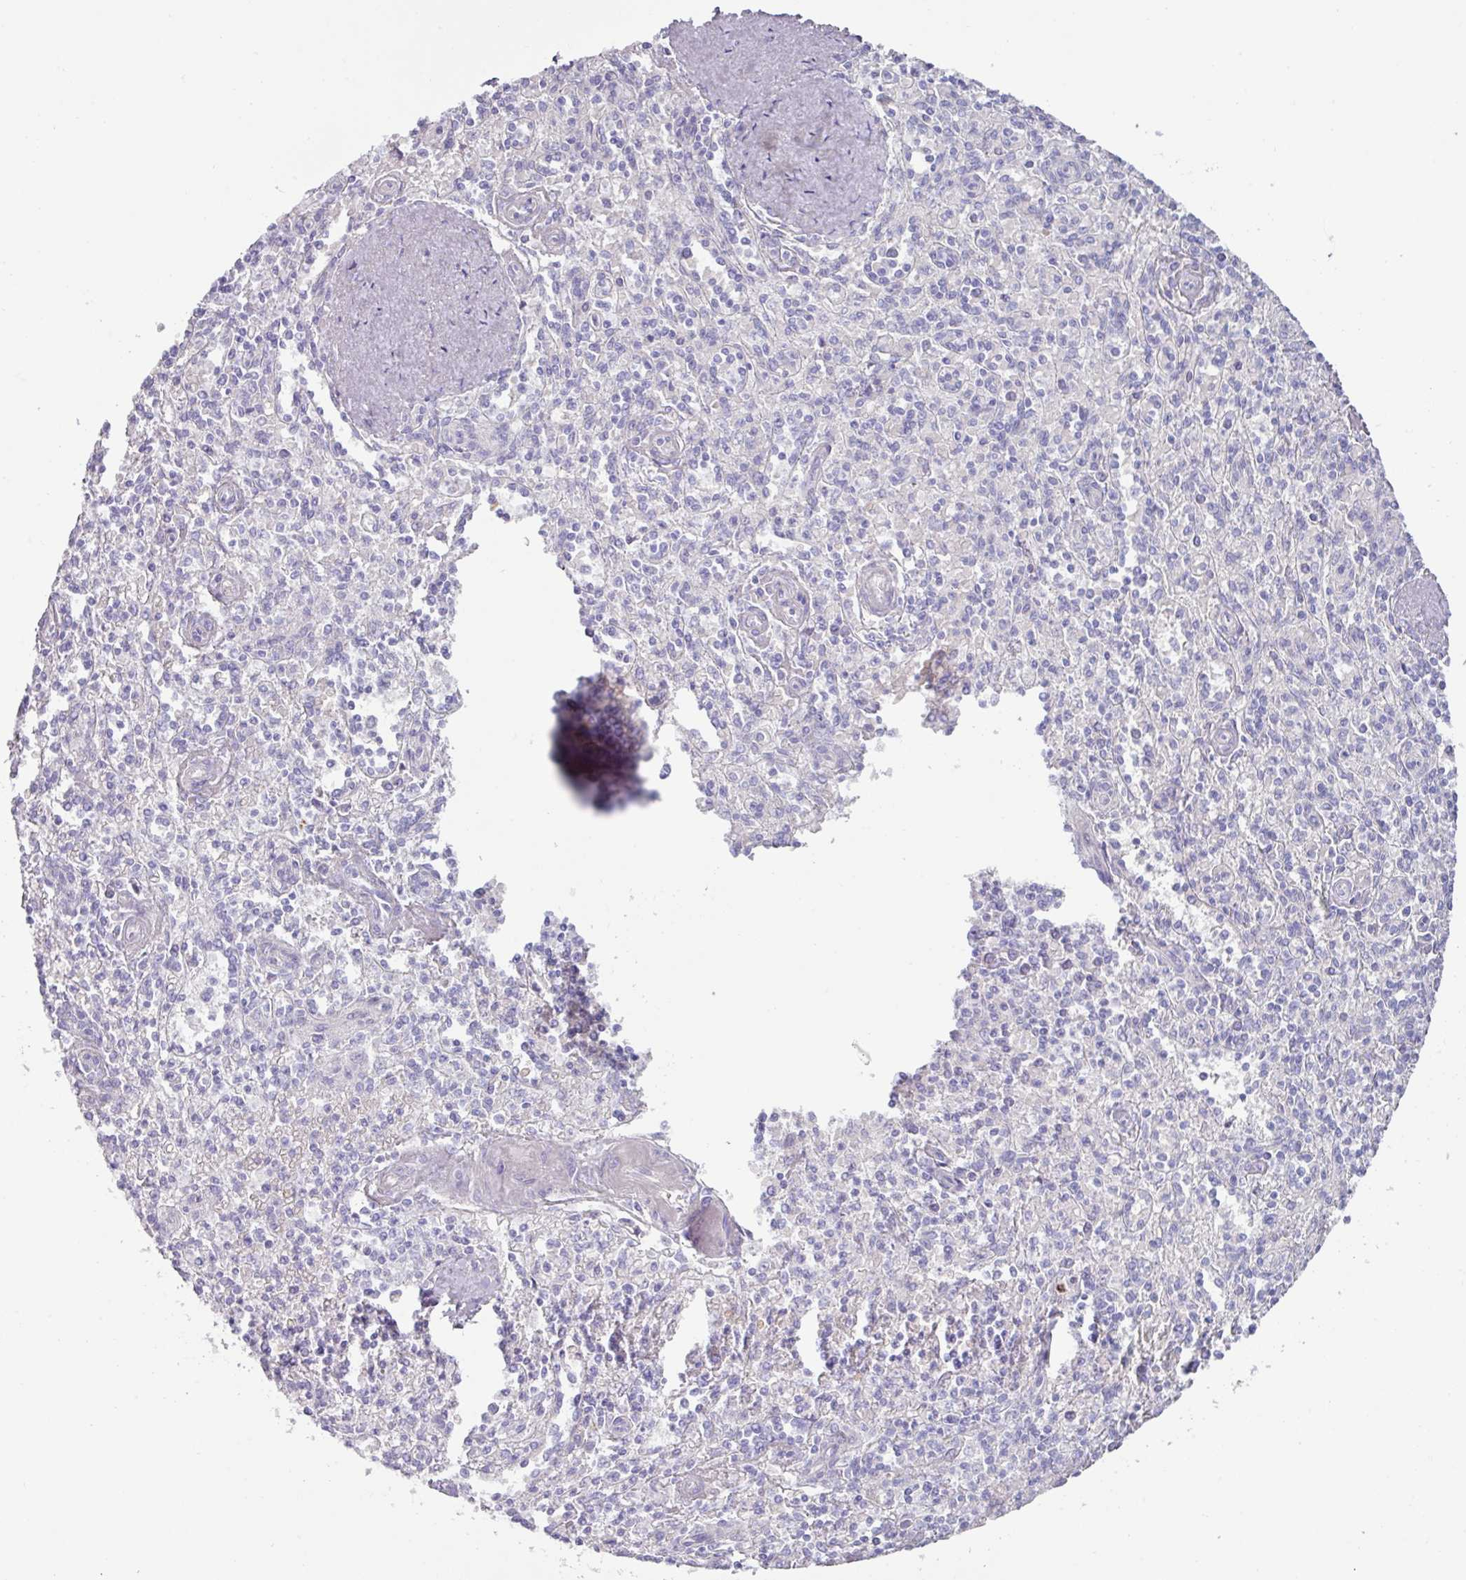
{"staining": {"intensity": "negative", "quantity": "none", "location": "none"}, "tissue": "spleen", "cell_type": "Cells in red pulp", "image_type": "normal", "snomed": [{"axis": "morphology", "description": "Normal tissue, NOS"}, {"axis": "topography", "description": "Spleen"}], "caption": "DAB (3,3'-diaminobenzidine) immunohistochemical staining of unremarkable human spleen exhibits no significant positivity in cells in red pulp.", "gene": "RGS16", "patient": {"sex": "female", "age": 70}}